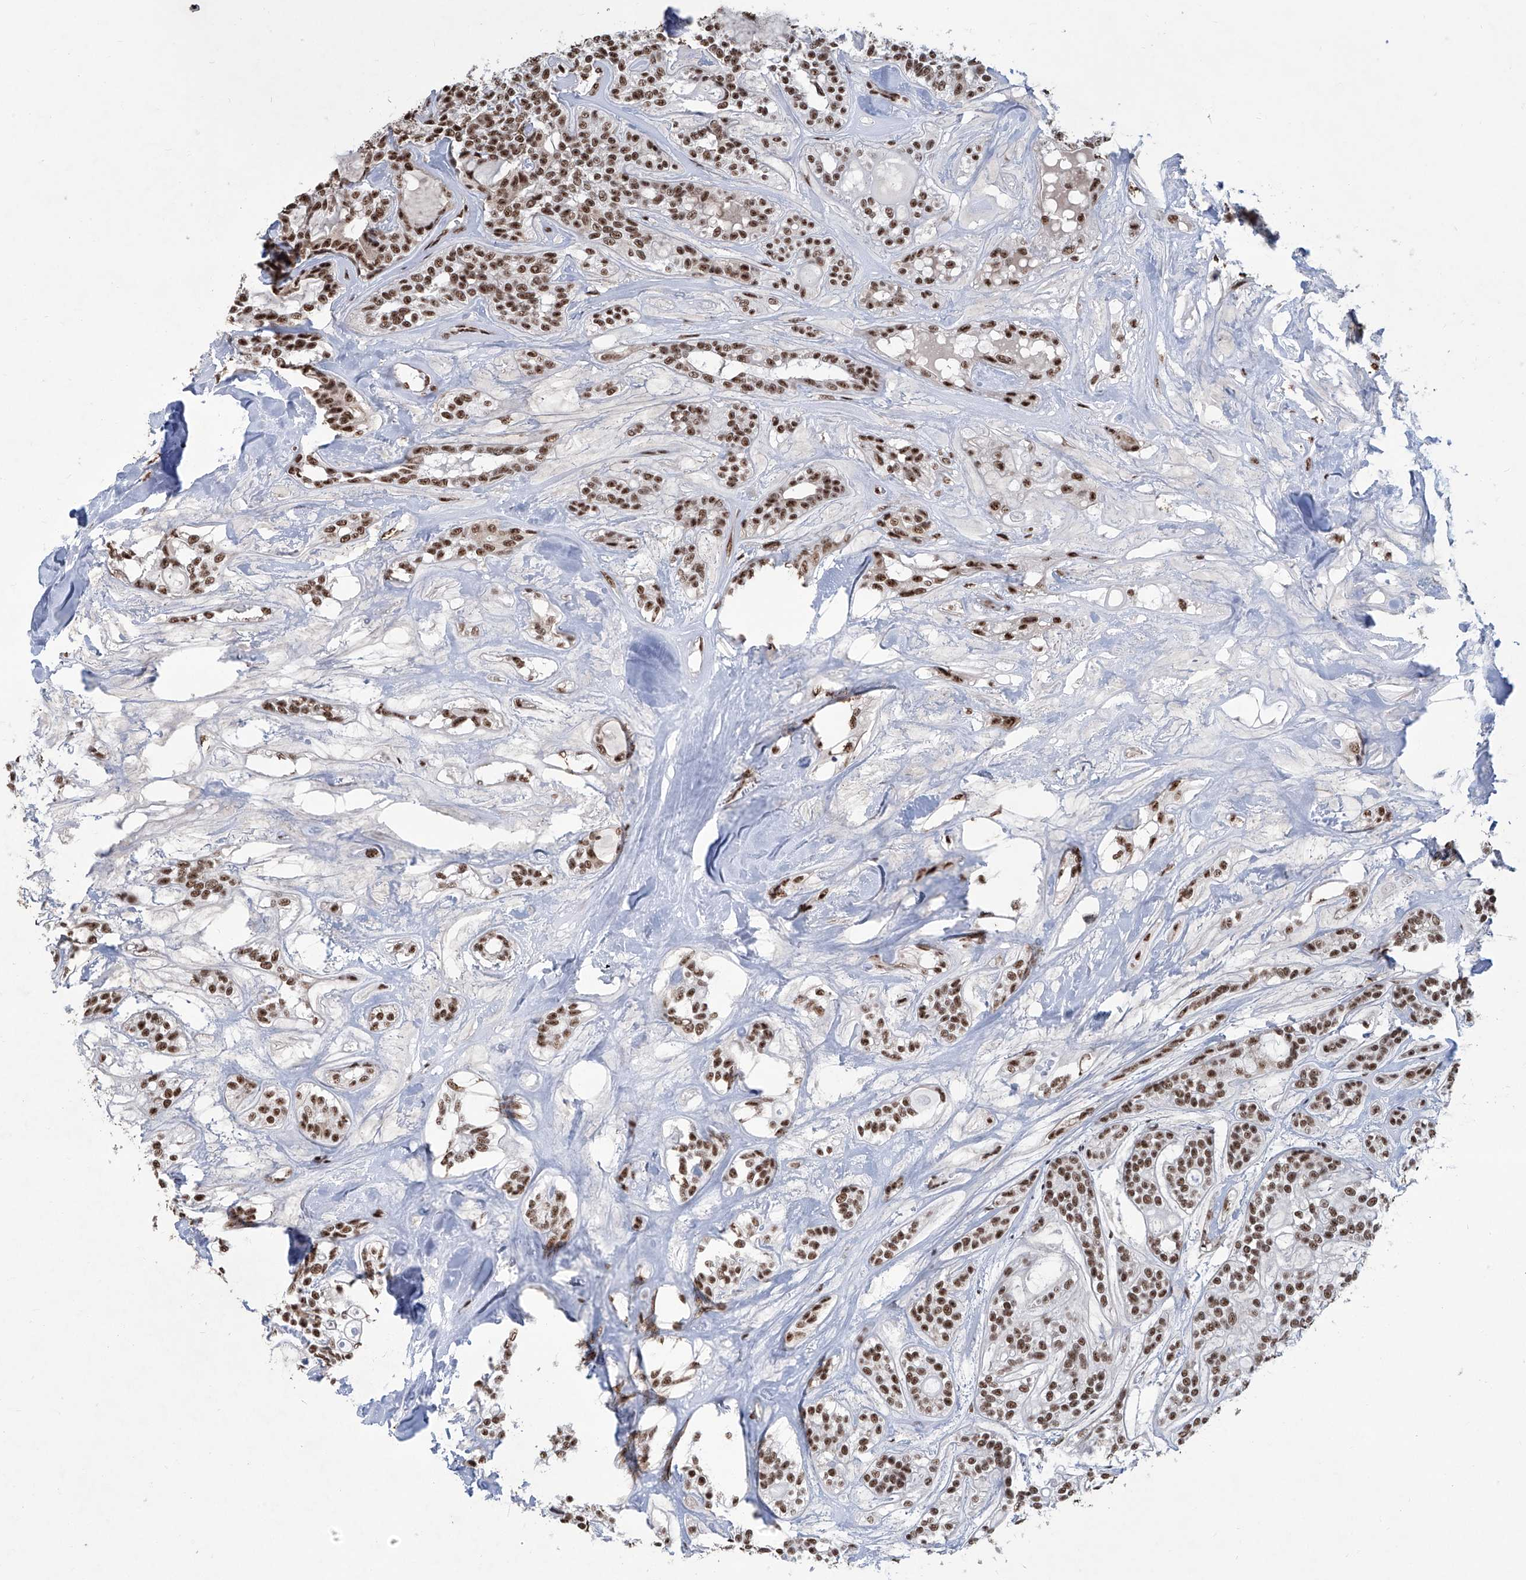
{"staining": {"intensity": "moderate", "quantity": ">75%", "location": "nuclear"}, "tissue": "head and neck cancer", "cell_type": "Tumor cells", "image_type": "cancer", "snomed": [{"axis": "morphology", "description": "Adenocarcinoma, NOS"}, {"axis": "topography", "description": "Head-Neck"}], "caption": "Moderate nuclear staining for a protein is present in about >75% of tumor cells of head and neck cancer using immunohistochemistry (IHC).", "gene": "FBXL4", "patient": {"sex": "male", "age": 66}}